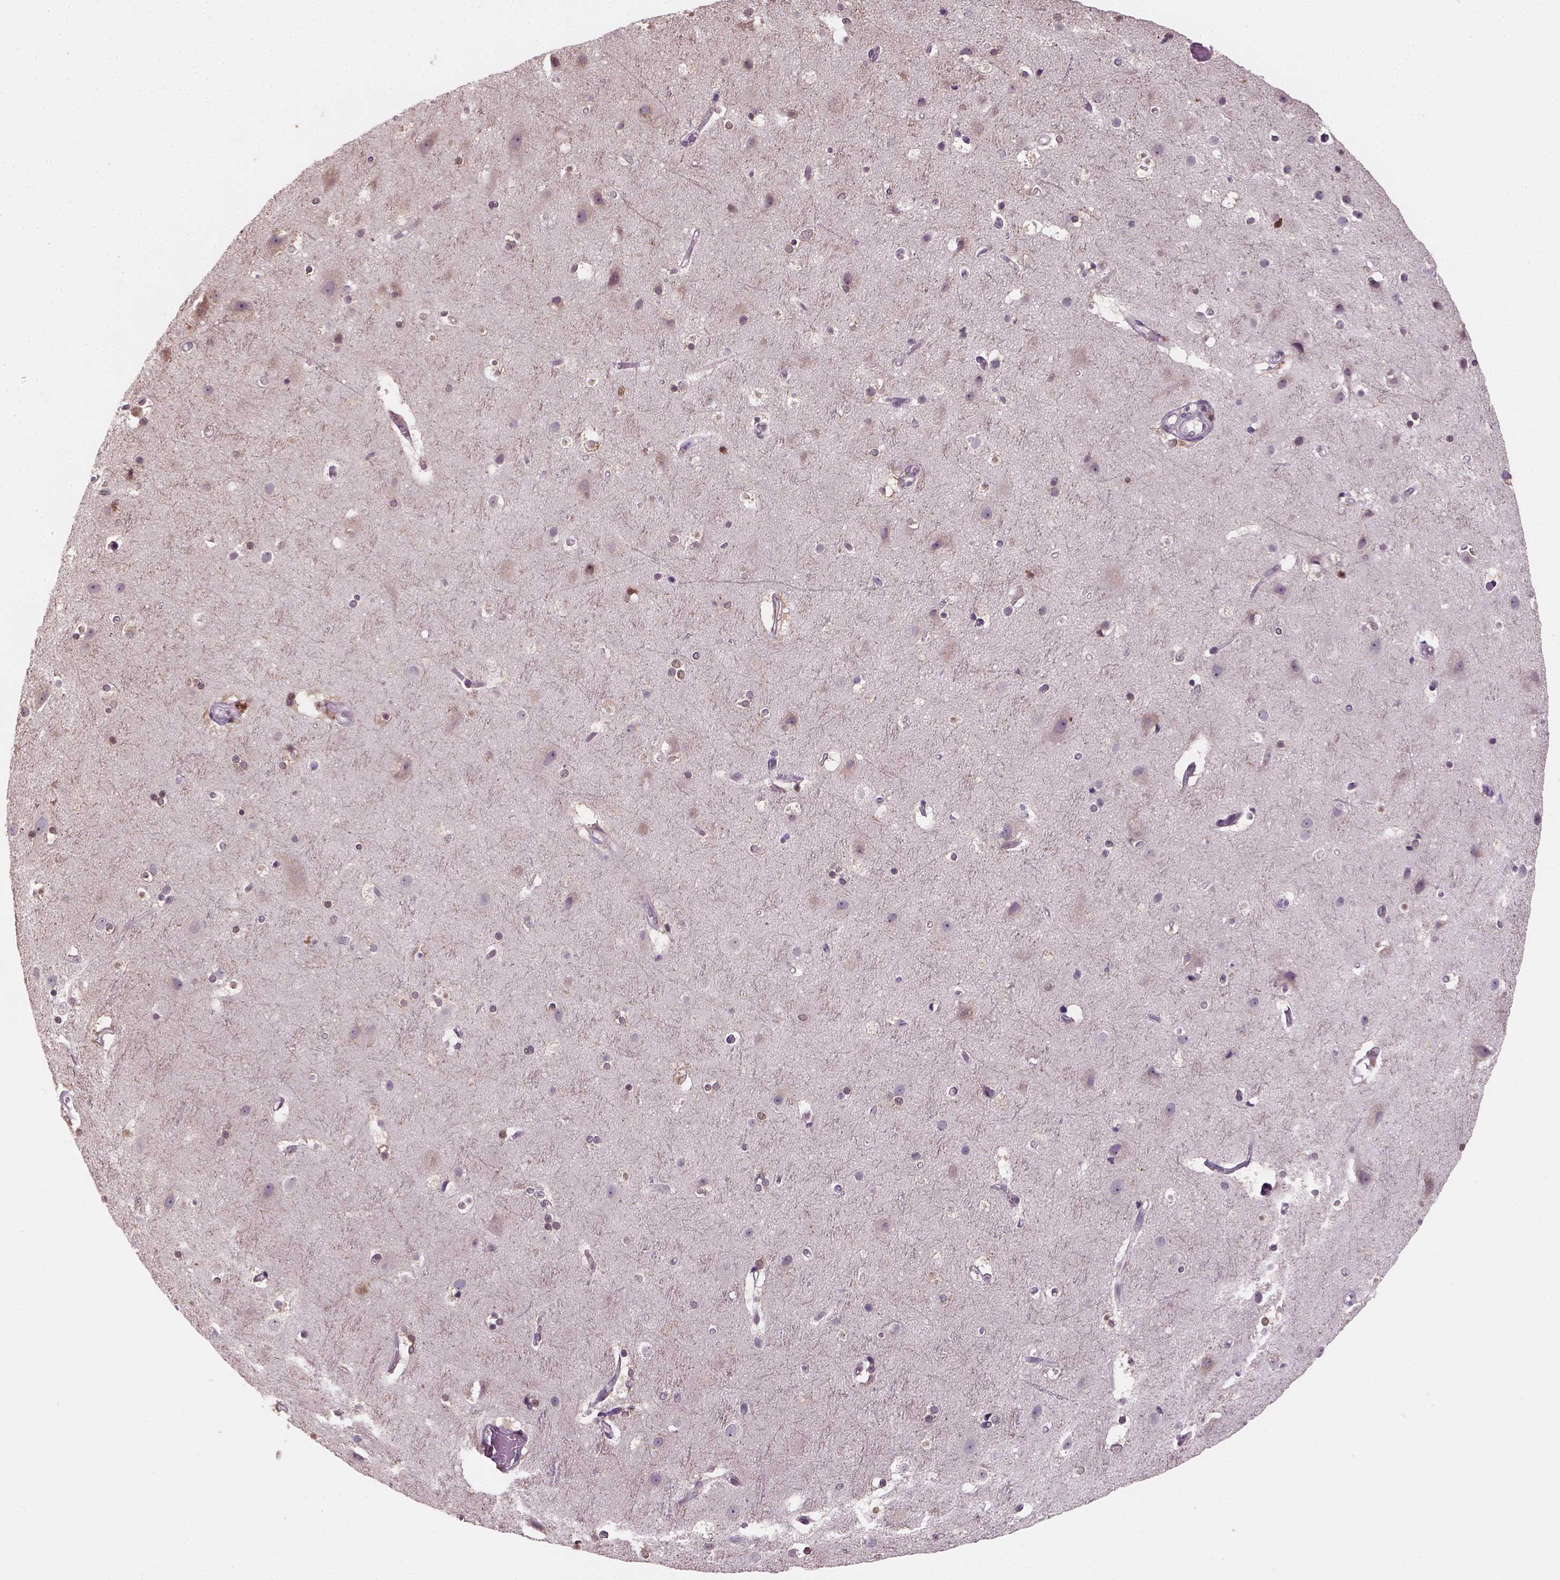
{"staining": {"intensity": "moderate", "quantity": ">75%", "location": "nuclear"}, "tissue": "cerebral cortex", "cell_type": "Endothelial cells", "image_type": "normal", "snomed": [{"axis": "morphology", "description": "Normal tissue, NOS"}, {"axis": "topography", "description": "Cerebral cortex"}], "caption": "IHC of unremarkable cerebral cortex exhibits medium levels of moderate nuclear positivity in about >75% of endothelial cells.", "gene": "C1orf112", "patient": {"sex": "female", "age": 52}}